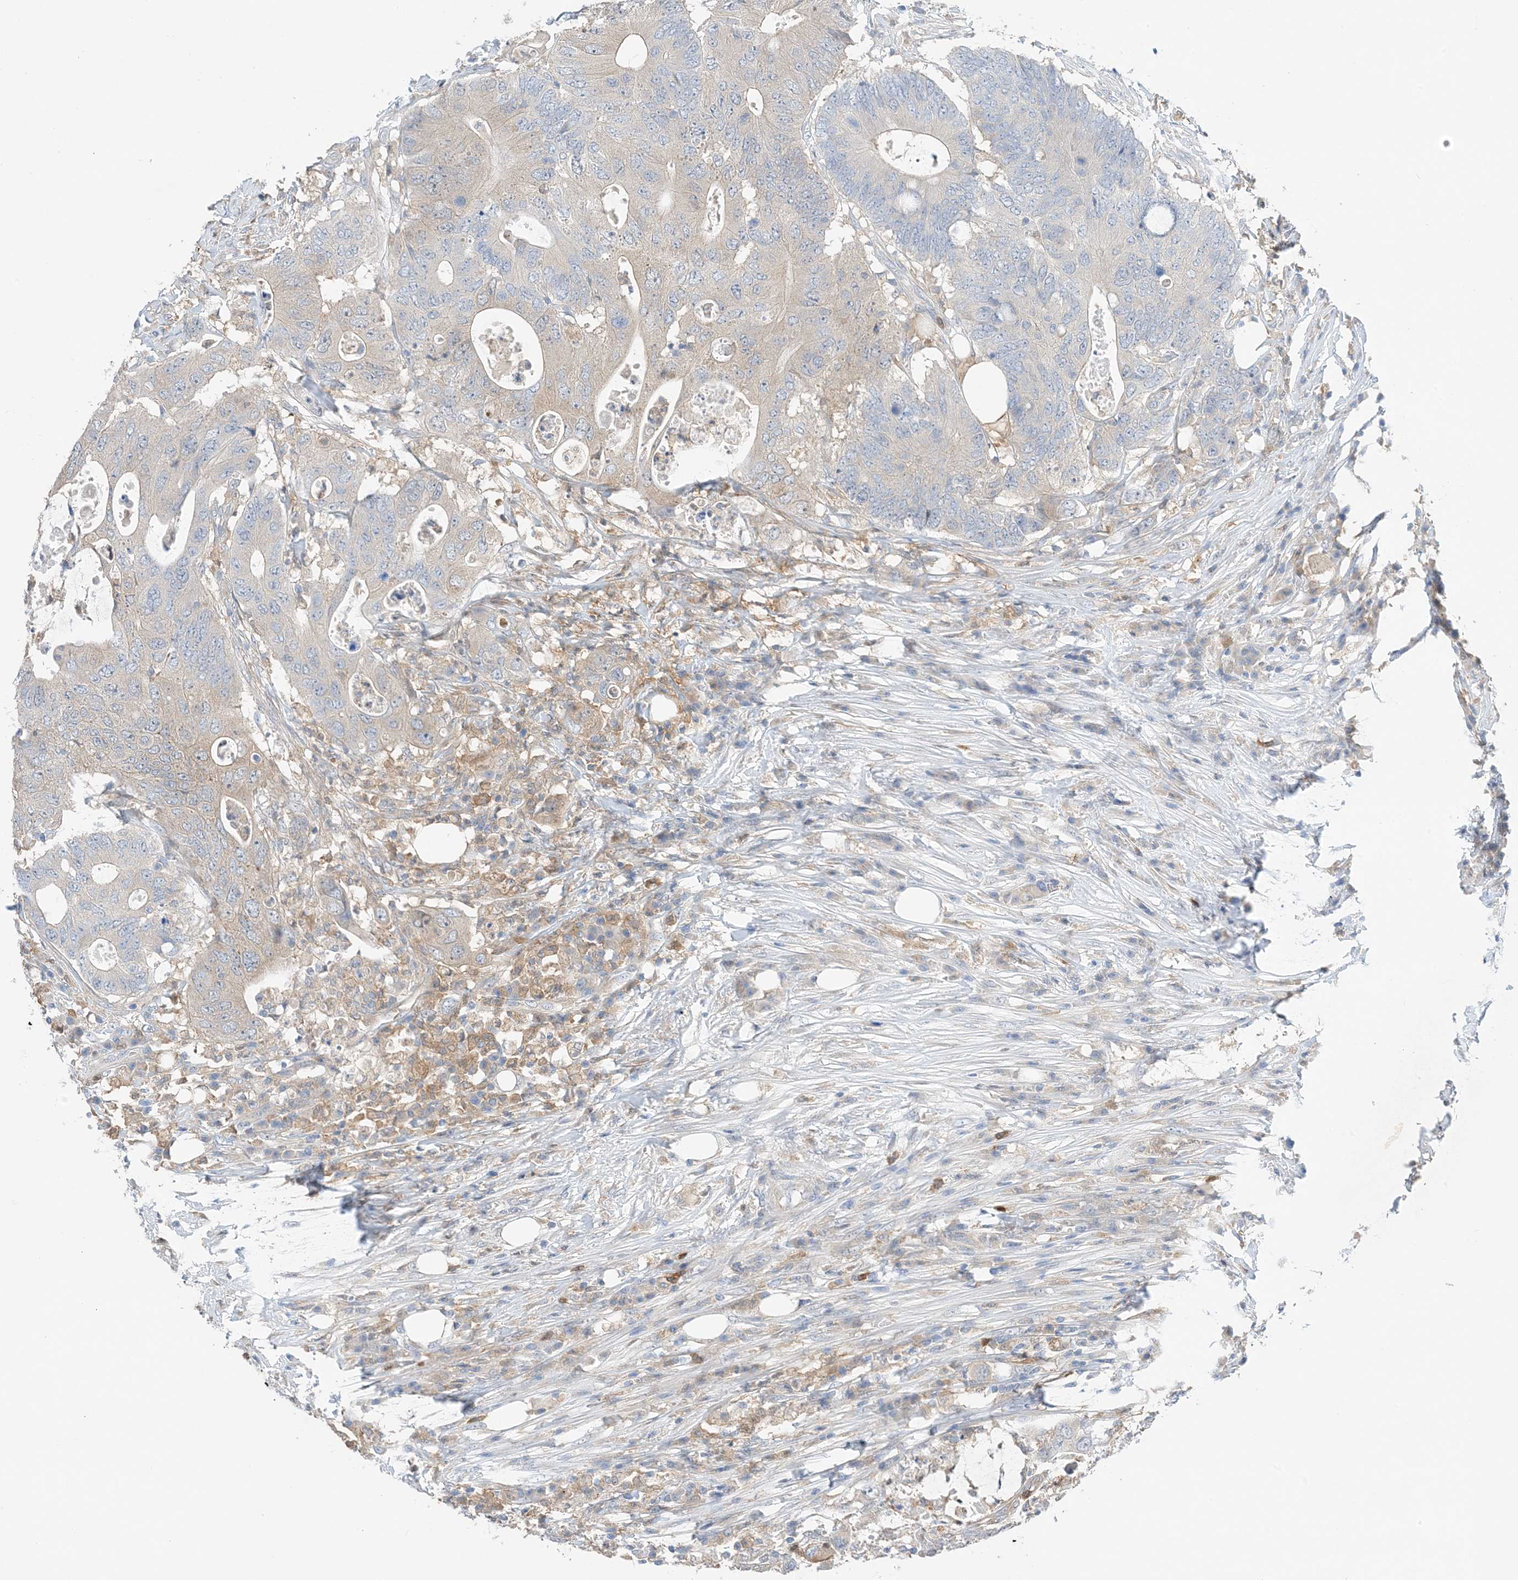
{"staining": {"intensity": "negative", "quantity": "none", "location": "none"}, "tissue": "colorectal cancer", "cell_type": "Tumor cells", "image_type": "cancer", "snomed": [{"axis": "morphology", "description": "Adenocarcinoma, NOS"}, {"axis": "topography", "description": "Colon"}], "caption": "Colorectal cancer was stained to show a protein in brown. There is no significant expression in tumor cells.", "gene": "KIFBP", "patient": {"sex": "male", "age": 71}}